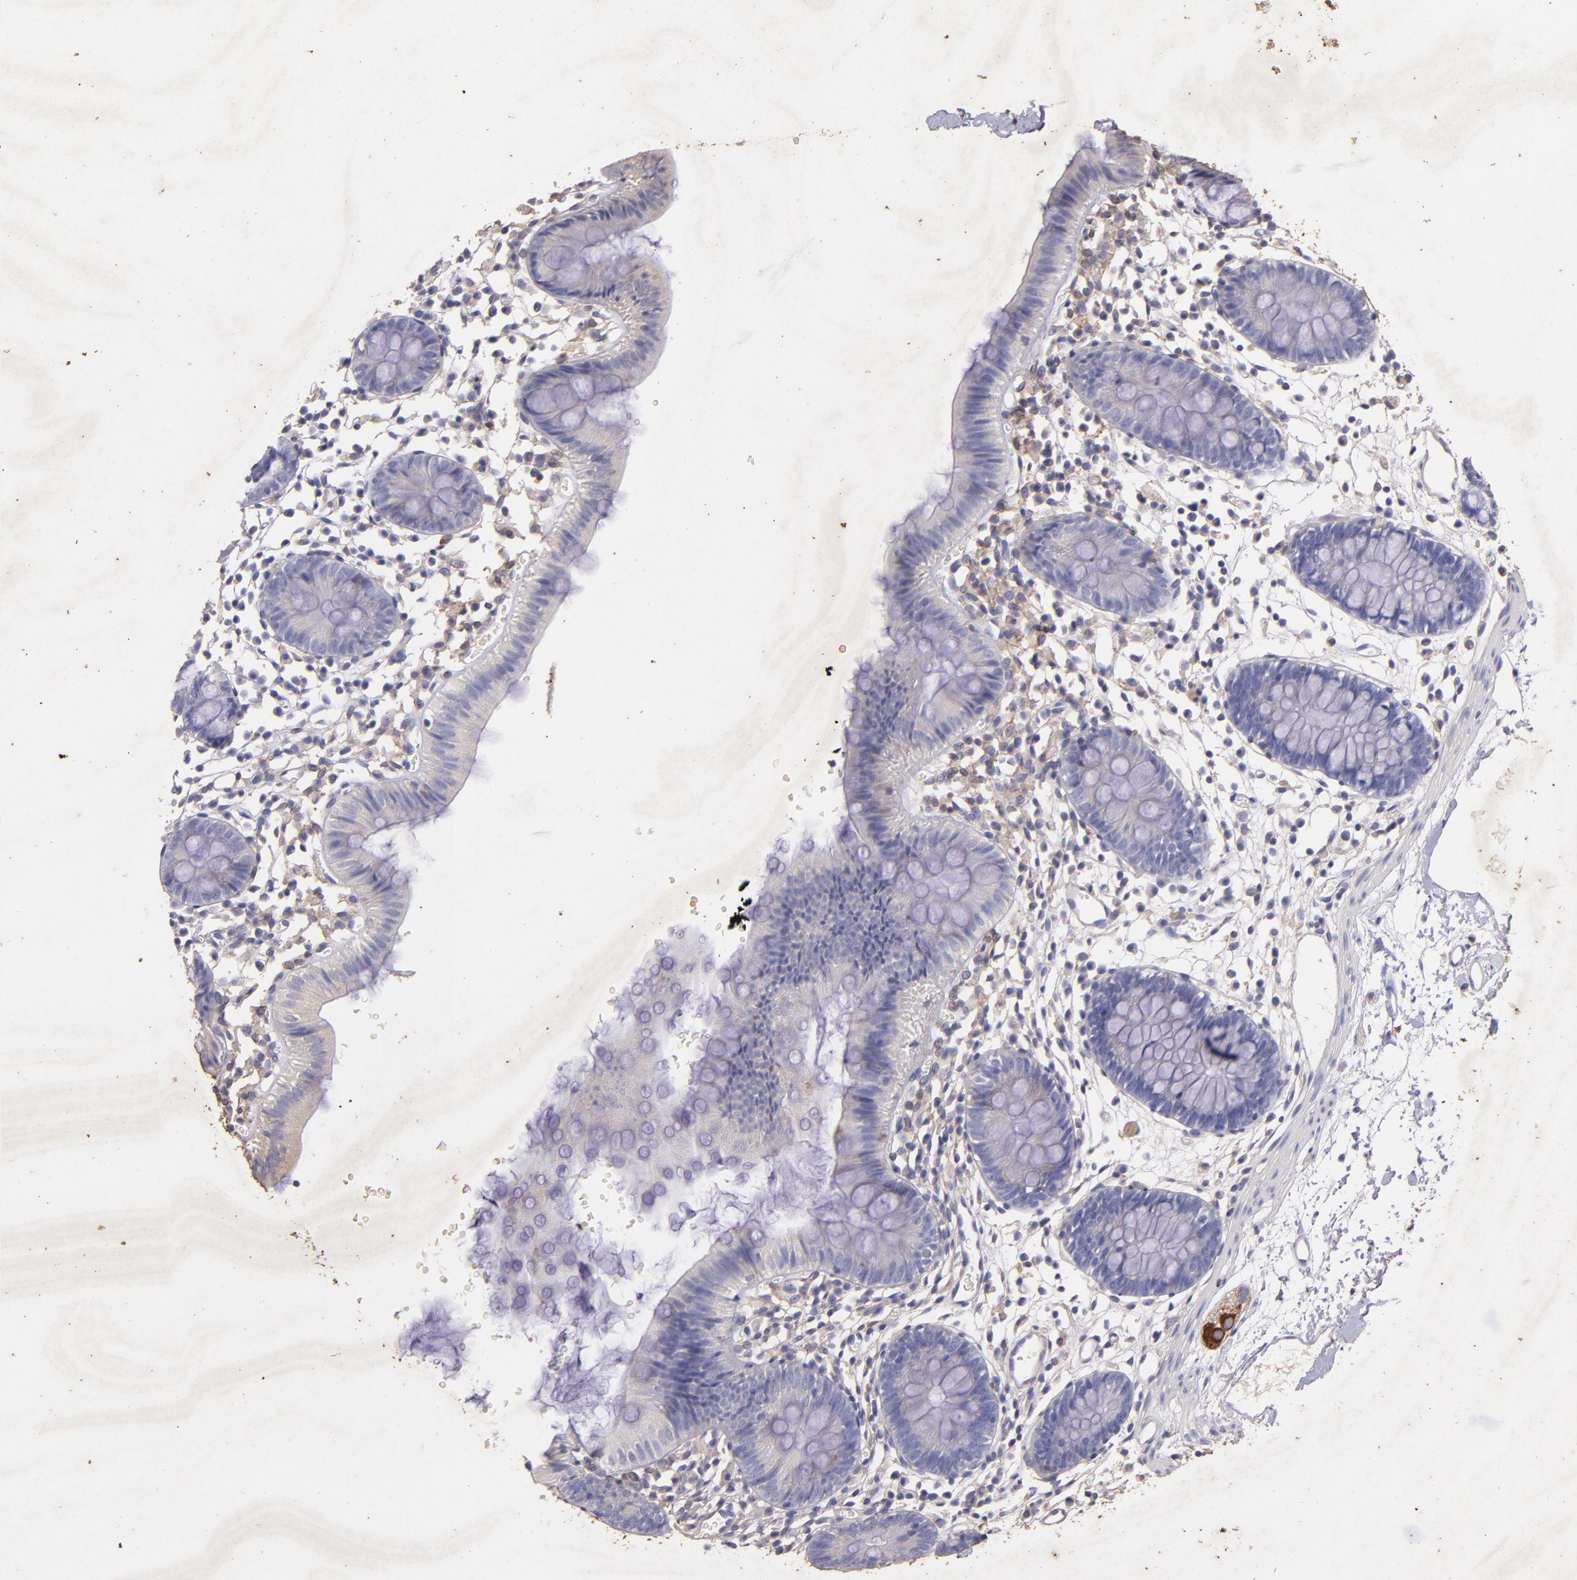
{"staining": {"intensity": "negative", "quantity": "none", "location": "none"}, "tissue": "colon", "cell_type": "Endothelial cells", "image_type": "normal", "snomed": [{"axis": "morphology", "description": "Normal tissue, NOS"}, {"axis": "topography", "description": "Colon"}], "caption": "This is a histopathology image of immunohistochemistry (IHC) staining of unremarkable colon, which shows no expression in endothelial cells.", "gene": "RET", "patient": {"sex": "male", "age": 14}}